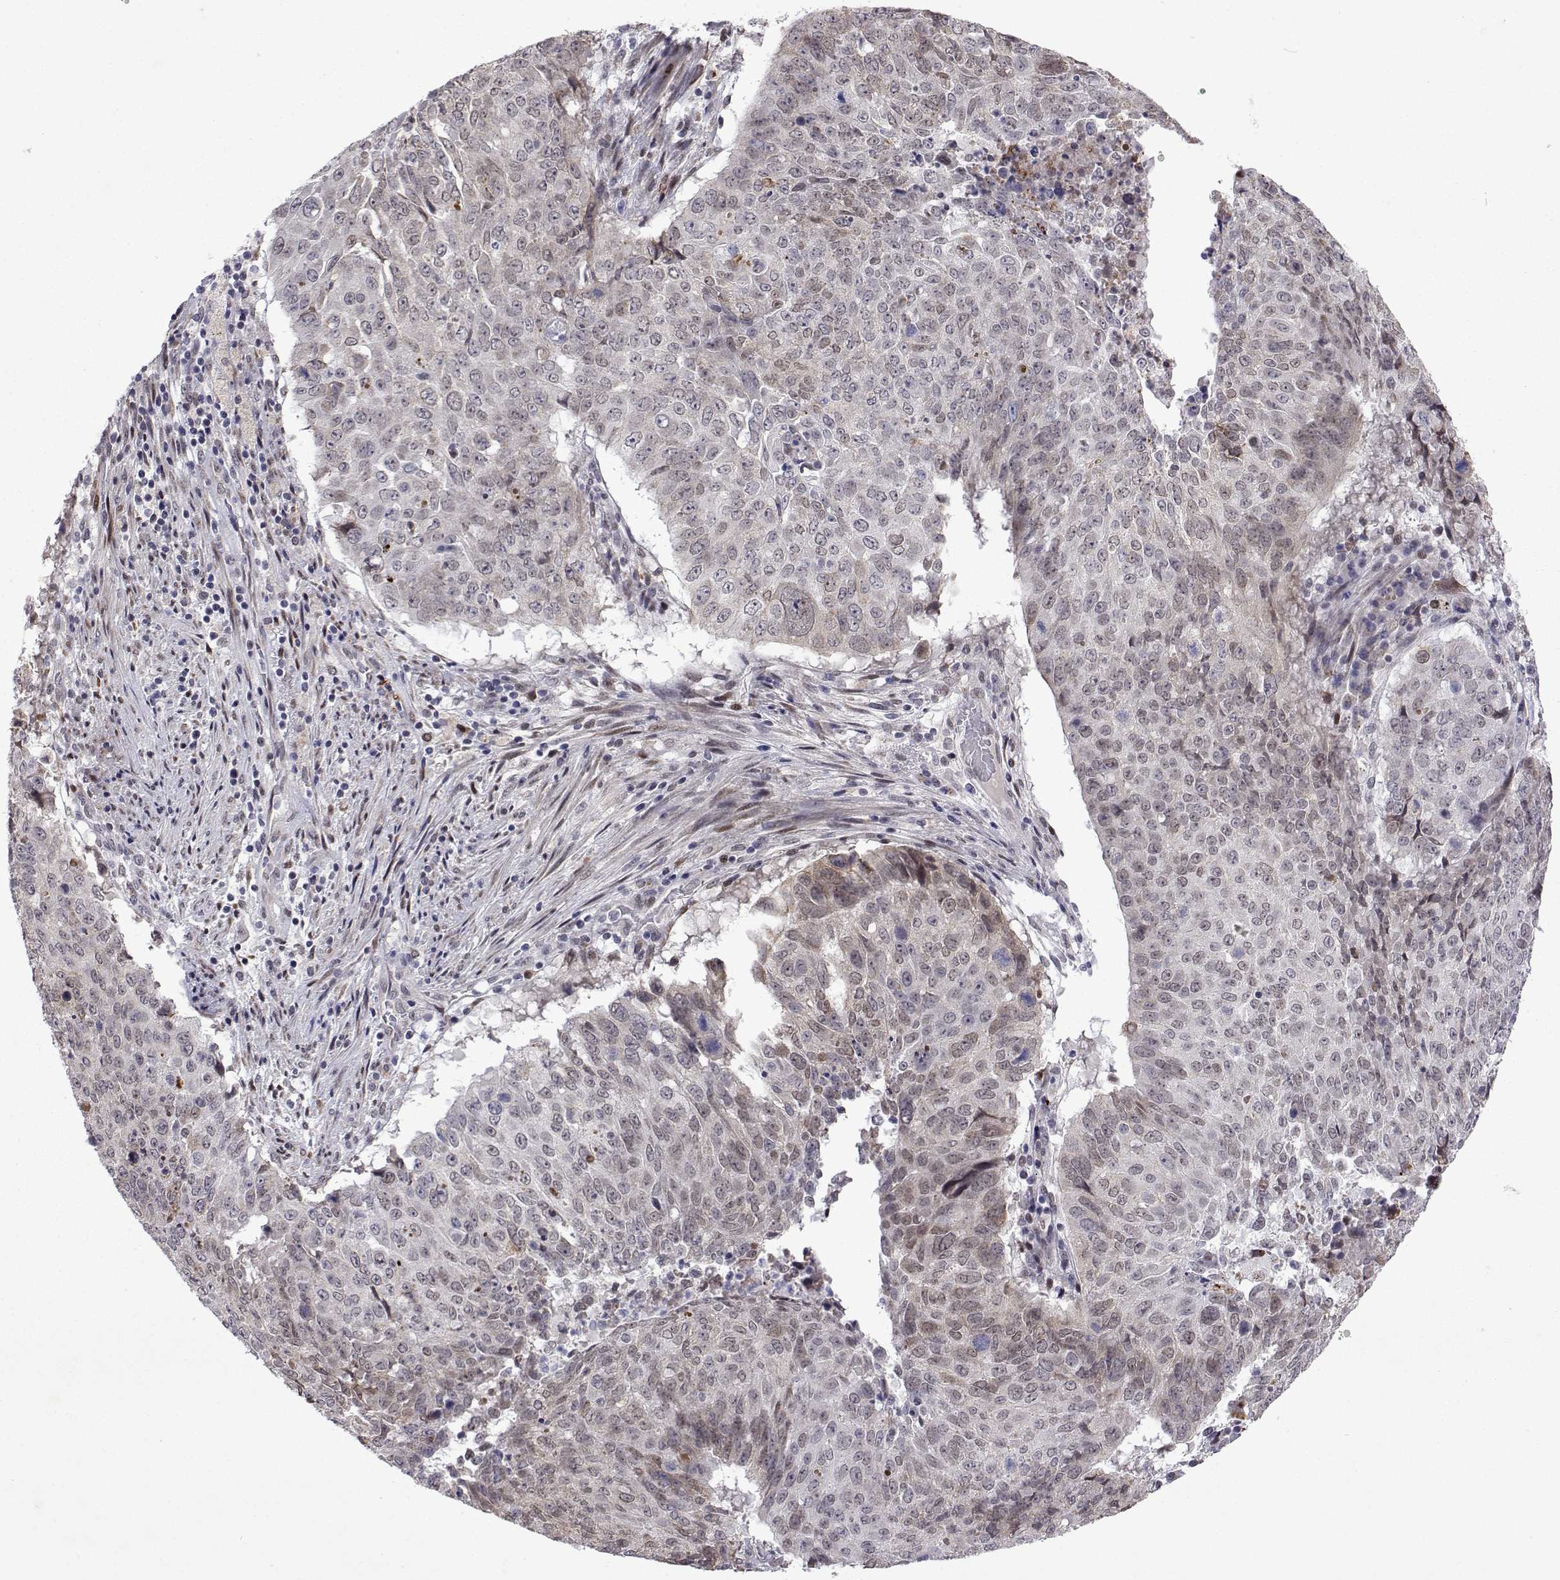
{"staining": {"intensity": "weak", "quantity": "25%-75%", "location": "nuclear"}, "tissue": "lung cancer", "cell_type": "Tumor cells", "image_type": "cancer", "snomed": [{"axis": "morphology", "description": "Normal tissue, NOS"}, {"axis": "morphology", "description": "Squamous cell carcinoma, NOS"}, {"axis": "topography", "description": "Bronchus"}, {"axis": "topography", "description": "Lung"}], "caption": "Squamous cell carcinoma (lung) was stained to show a protein in brown. There is low levels of weak nuclear expression in about 25%-75% of tumor cells.", "gene": "EFCAB3", "patient": {"sex": "male", "age": 64}}